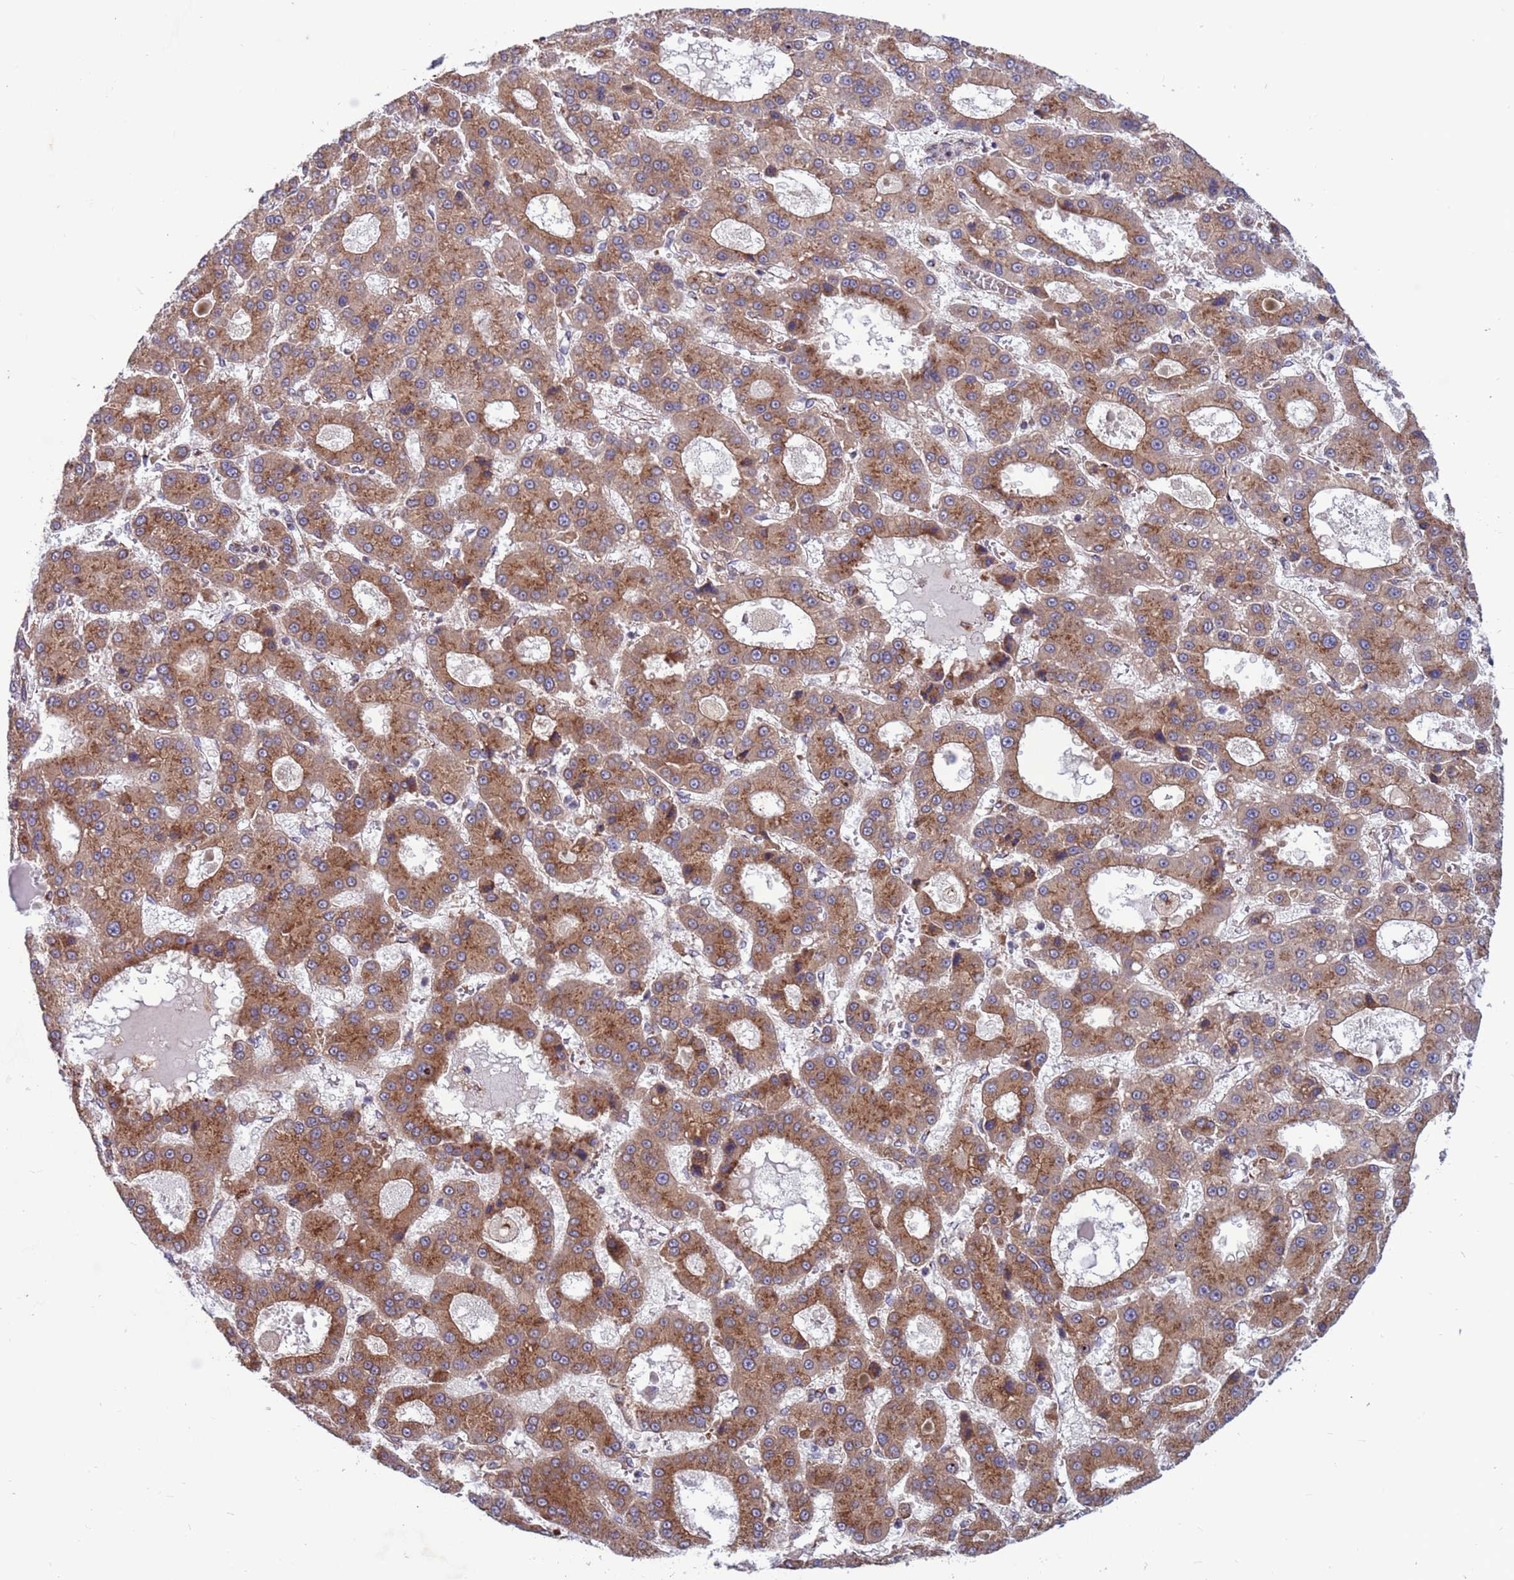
{"staining": {"intensity": "moderate", "quantity": ">75%", "location": "cytoplasmic/membranous"}, "tissue": "liver cancer", "cell_type": "Tumor cells", "image_type": "cancer", "snomed": [{"axis": "morphology", "description": "Carcinoma, Hepatocellular, NOS"}, {"axis": "topography", "description": "Liver"}], "caption": "The histopathology image exhibits staining of liver cancer (hepatocellular carcinoma), revealing moderate cytoplasmic/membranous protein expression (brown color) within tumor cells.", "gene": "ZC3HAV1", "patient": {"sex": "male", "age": 70}}